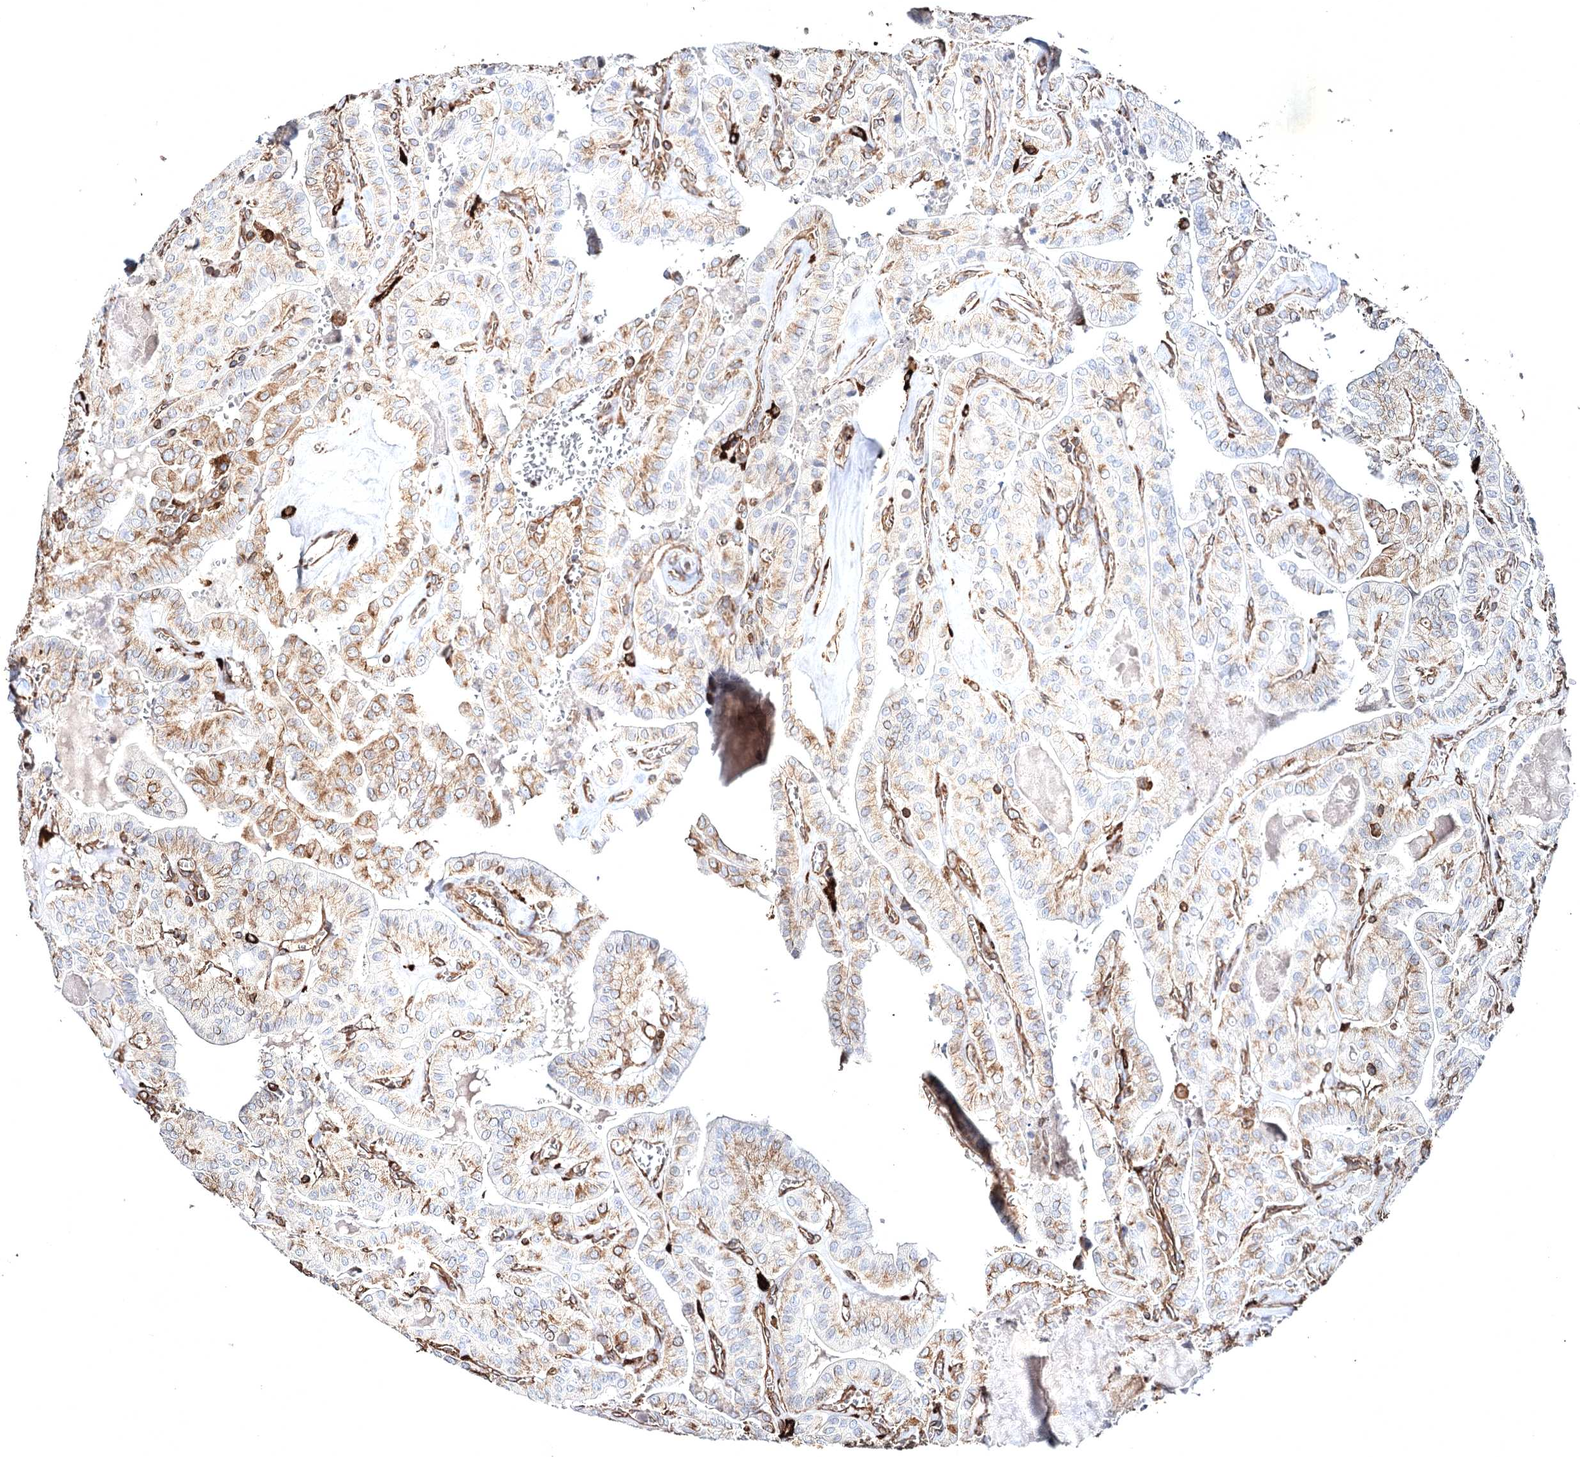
{"staining": {"intensity": "moderate", "quantity": "<25%", "location": "cytoplasmic/membranous"}, "tissue": "thyroid cancer", "cell_type": "Tumor cells", "image_type": "cancer", "snomed": [{"axis": "morphology", "description": "Papillary adenocarcinoma, NOS"}, {"axis": "topography", "description": "Thyroid gland"}], "caption": "A brown stain labels moderate cytoplasmic/membranous staining of a protein in human papillary adenocarcinoma (thyroid) tumor cells. Nuclei are stained in blue.", "gene": "CLEC4M", "patient": {"sex": "male", "age": 52}}